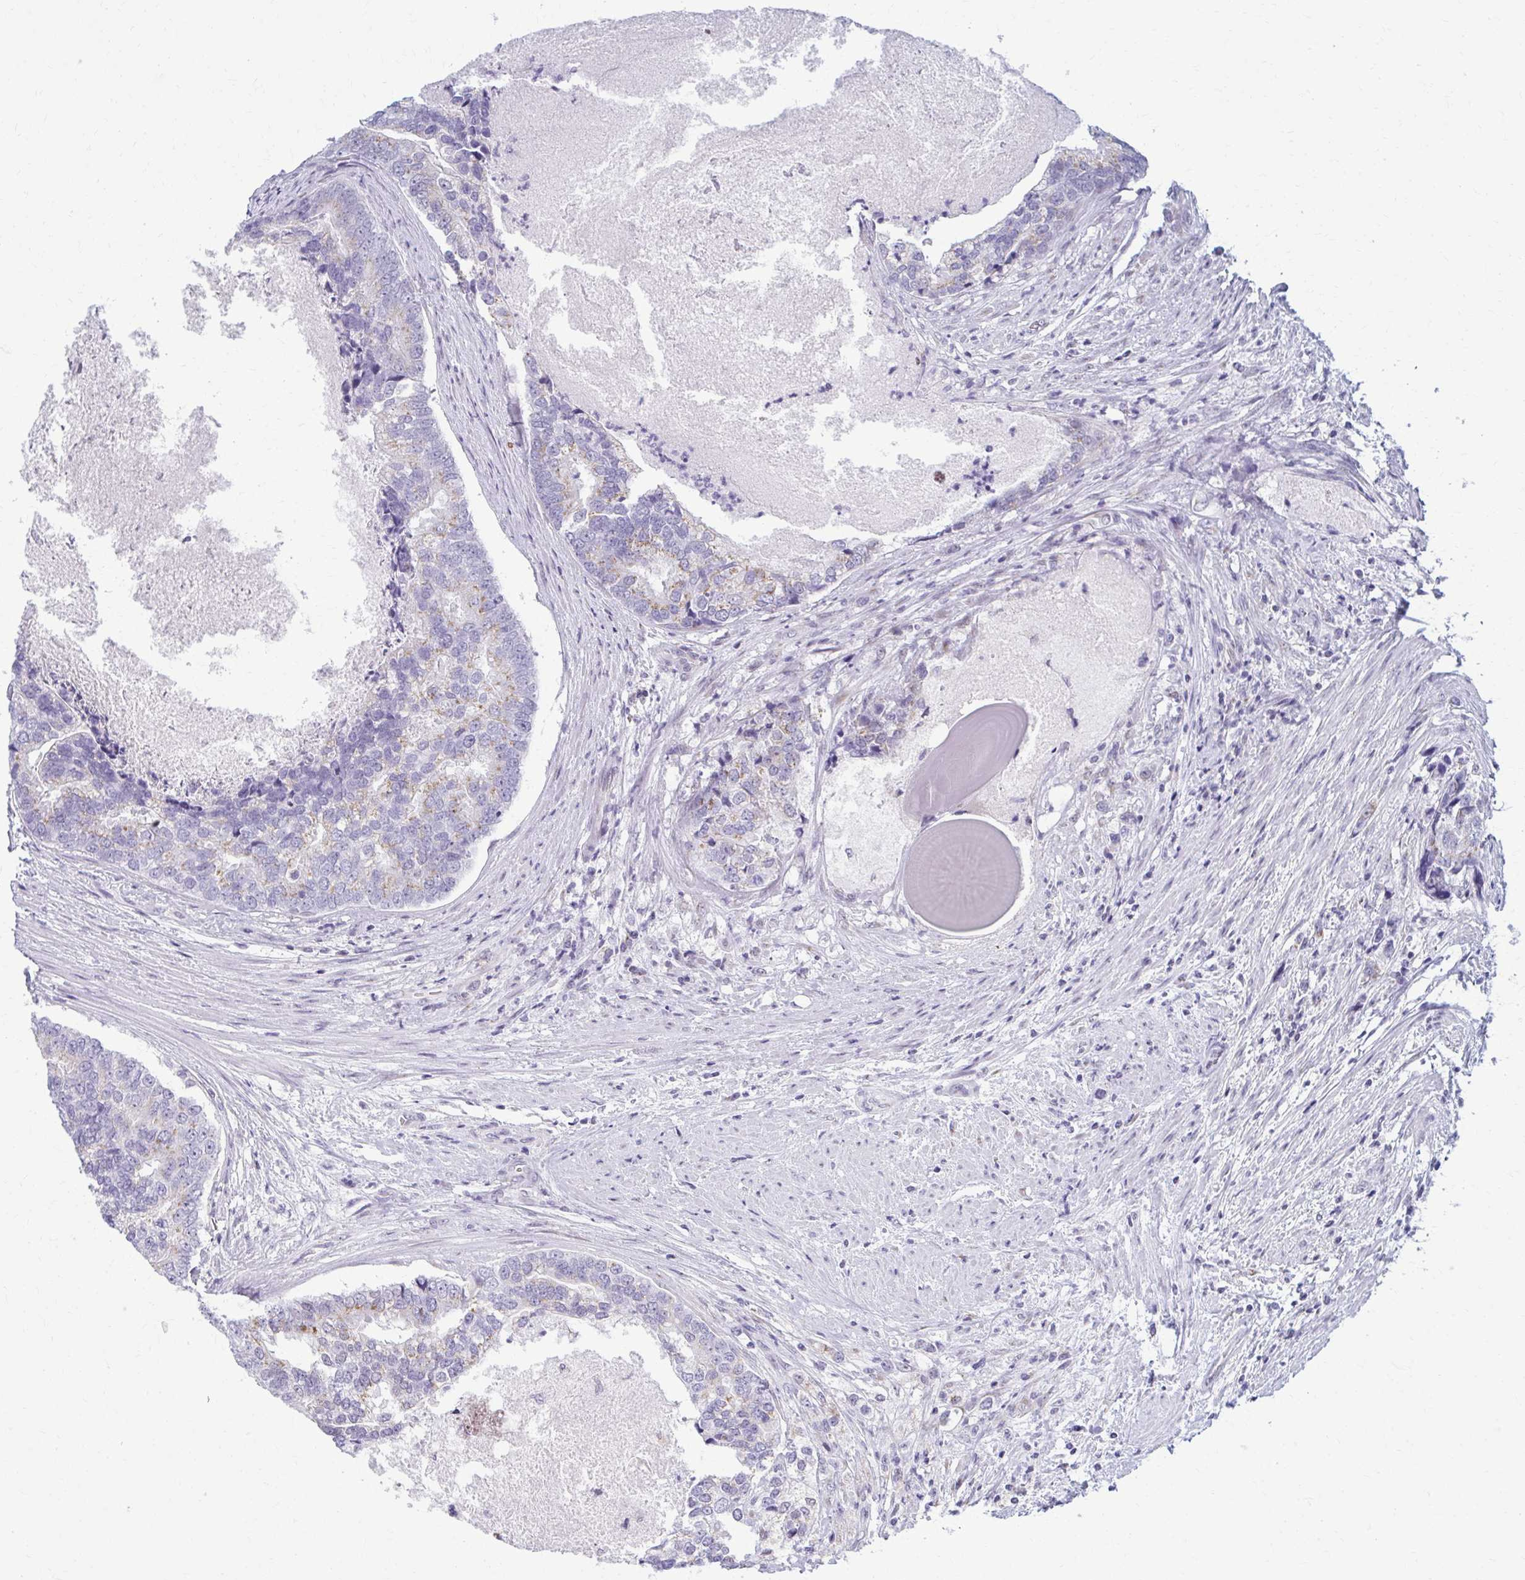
{"staining": {"intensity": "weak", "quantity": "<25%", "location": "cytoplasmic/membranous"}, "tissue": "prostate cancer", "cell_type": "Tumor cells", "image_type": "cancer", "snomed": [{"axis": "morphology", "description": "Adenocarcinoma, High grade"}, {"axis": "topography", "description": "Prostate"}], "caption": "IHC photomicrograph of neoplastic tissue: human prostate cancer (adenocarcinoma (high-grade)) stained with DAB exhibits no significant protein expression in tumor cells.", "gene": "SCLY", "patient": {"sex": "male", "age": 68}}